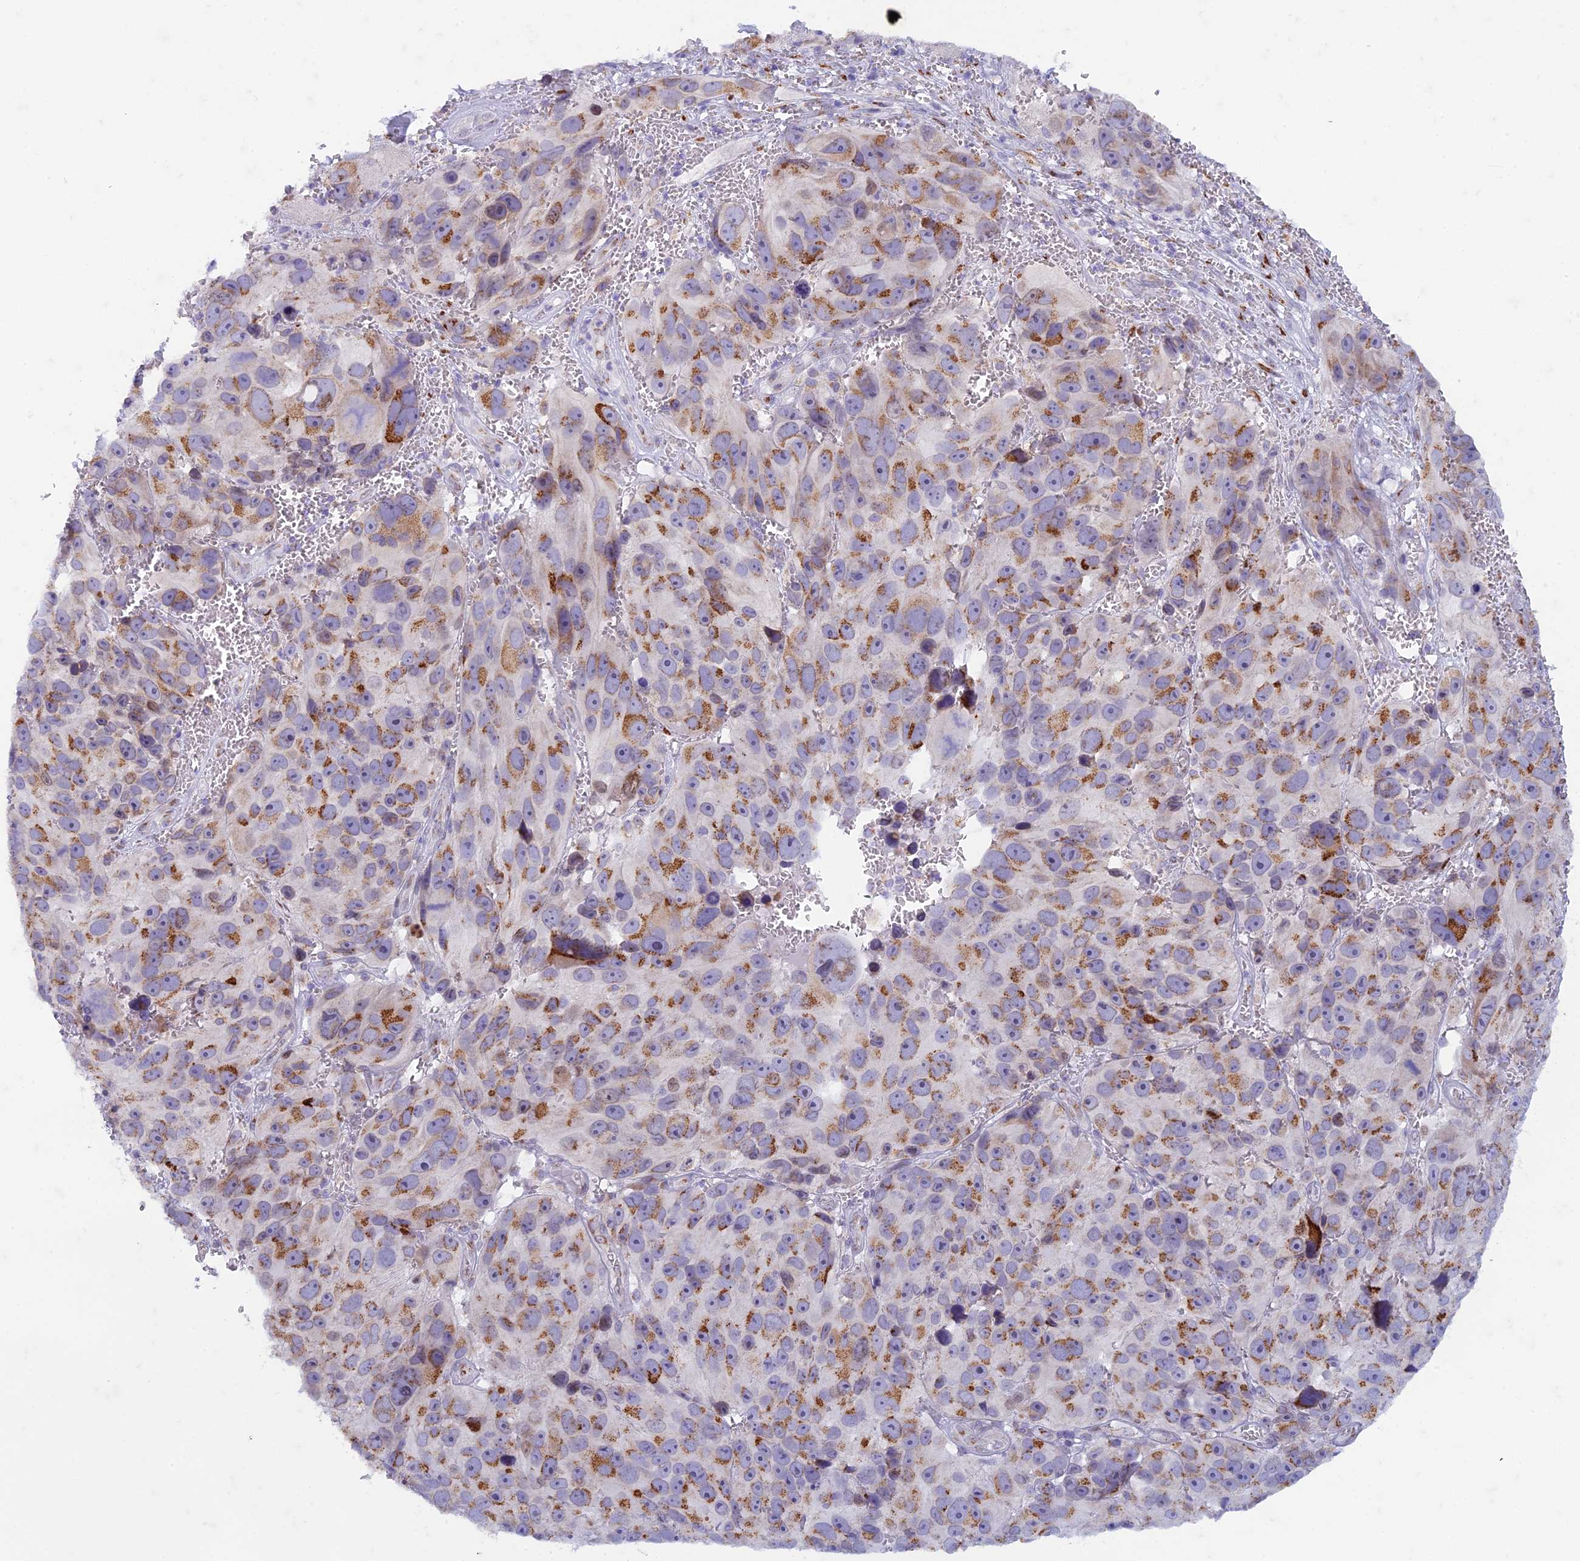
{"staining": {"intensity": "moderate", "quantity": ">75%", "location": "cytoplasmic/membranous"}, "tissue": "melanoma", "cell_type": "Tumor cells", "image_type": "cancer", "snomed": [{"axis": "morphology", "description": "Malignant melanoma, NOS"}, {"axis": "topography", "description": "Skin"}], "caption": "This photomicrograph demonstrates IHC staining of human malignant melanoma, with medium moderate cytoplasmic/membranous expression in about >75% of tumor cells.", "gene": "FAM3C", "patient": {"sex": "male", "age": 84}}